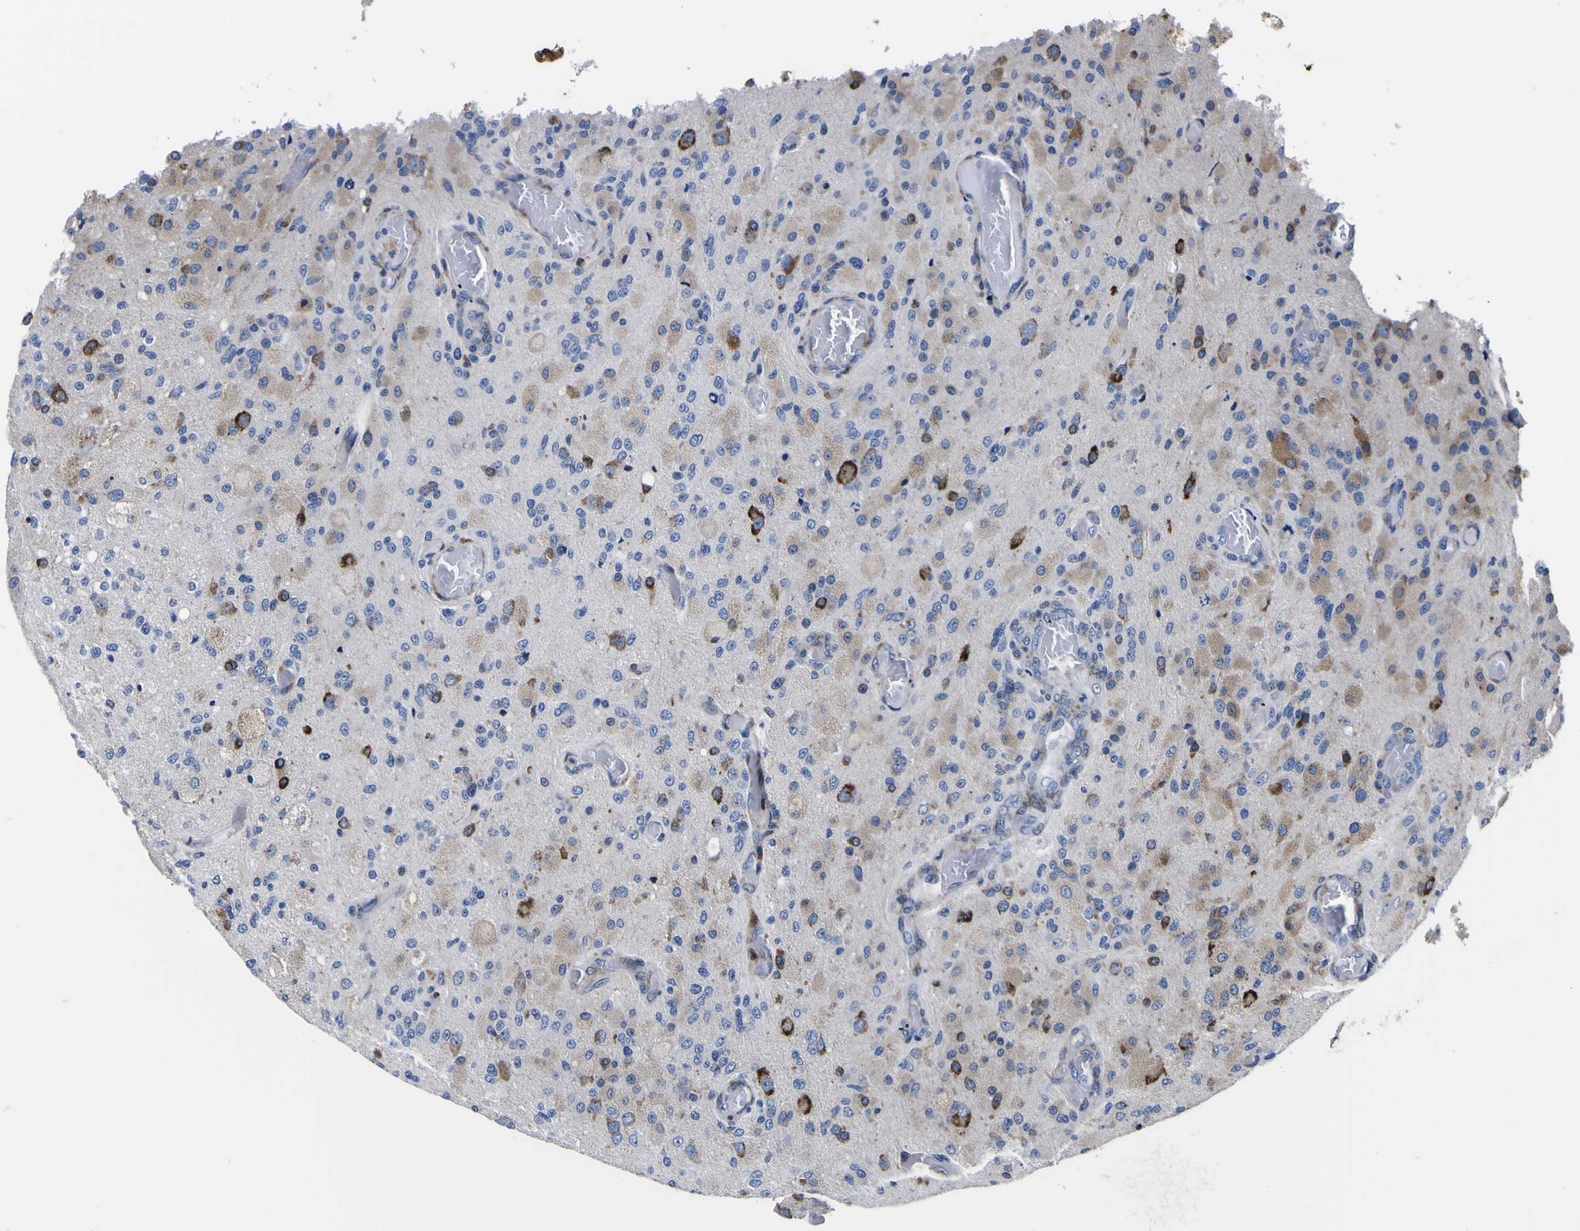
{"staining": {"intensity": "strong", "quantity": "<25%", "location": "cytoplasmic/membranous"}, "tissue": "glioma", "cell_type": "Tumor cells", "image_type": "cancer", "snomed": [{"axis": "morphology", "description": "Normal tissue, NOS"}, {"axis": "morphology", "description": "Glioma, malignant, High grade"}, {"axis": "topography", "description": "Cerebral cortex"}], "caption": "A micrograph showing strong cytoplasmic/membranous staining in about <25% of tumor cells in glioma, as visualized by brown immunohistochemical staining.", "gene": "SCD", "patient": {"sex": "male", "age": 77}}